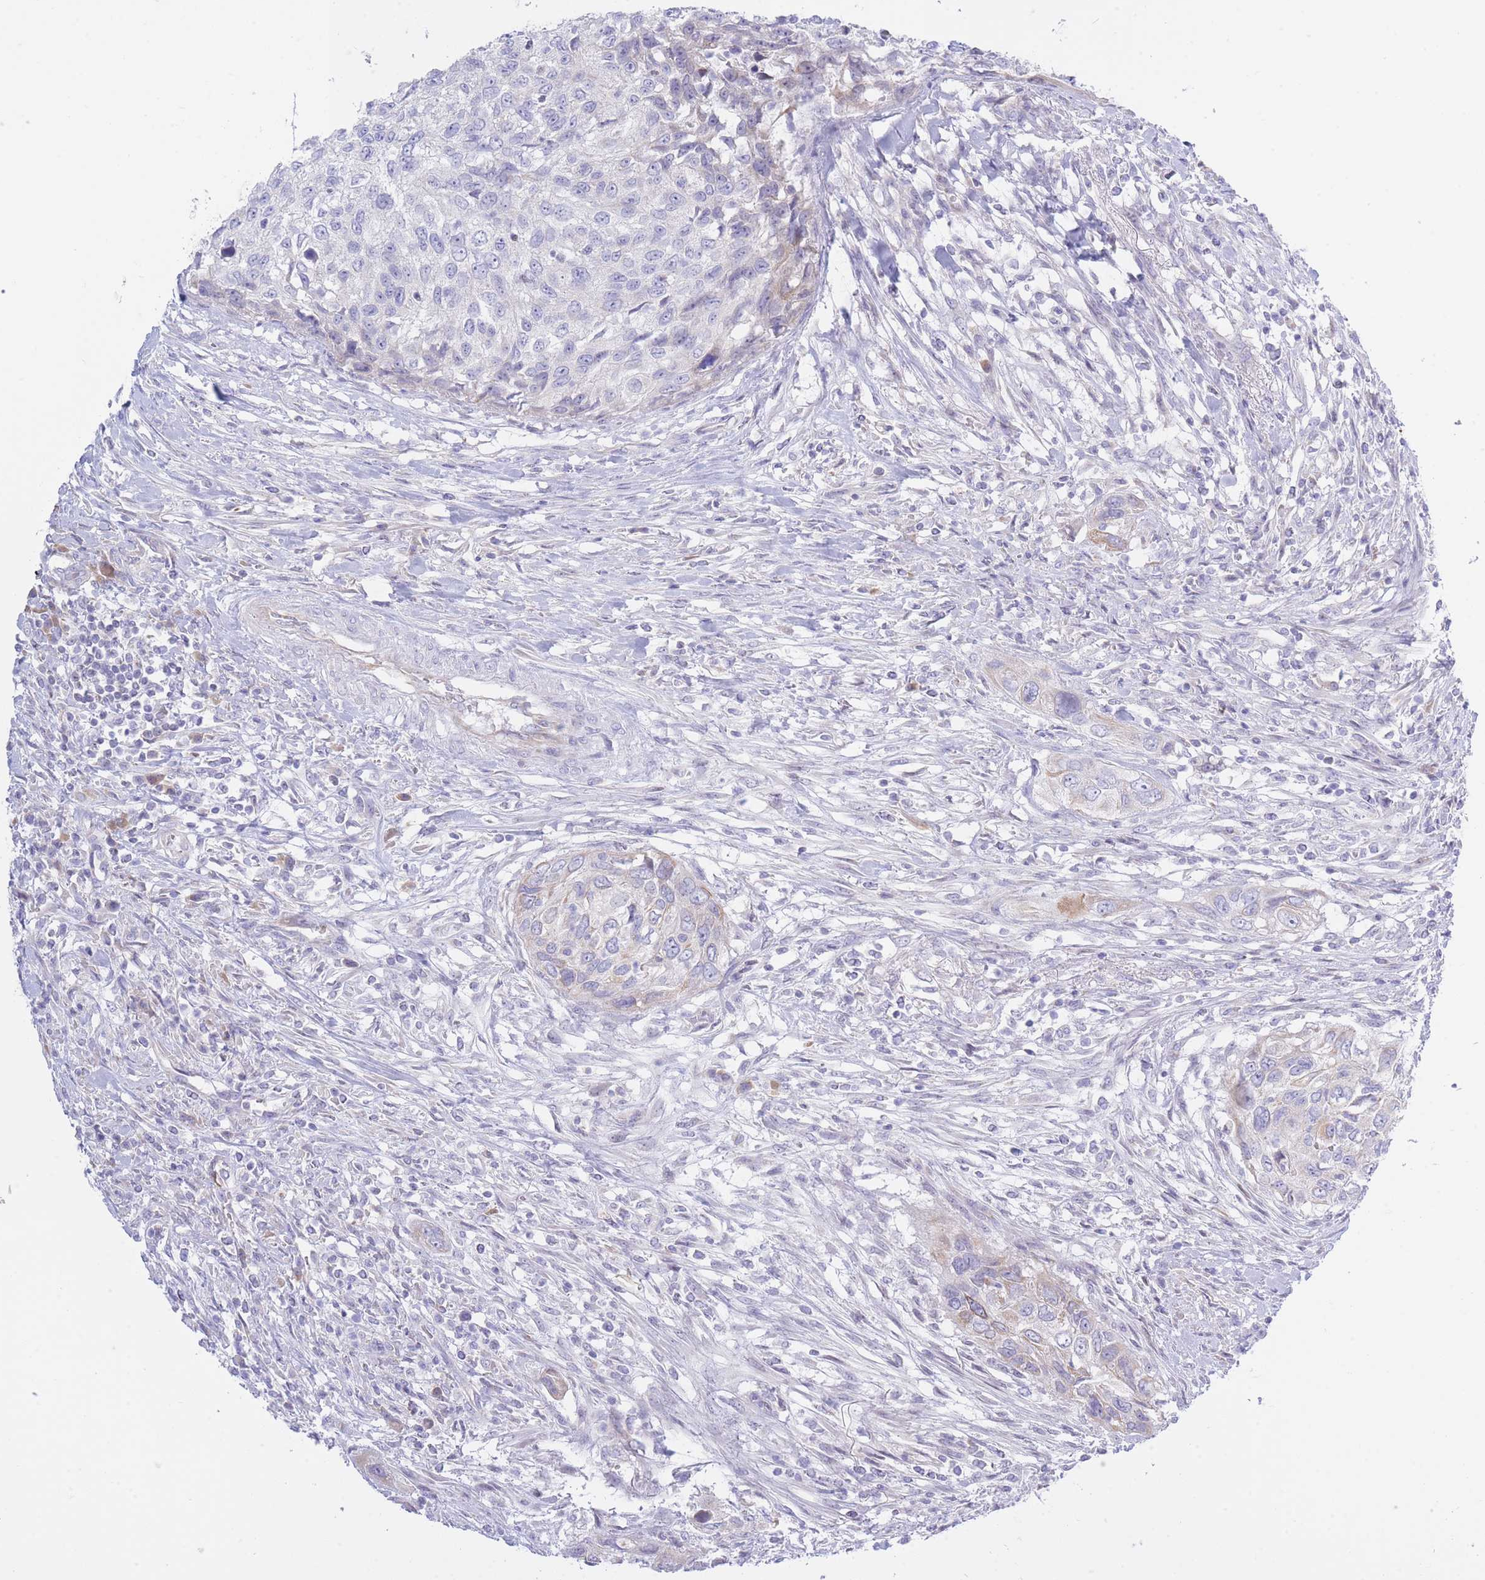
{"staining": {"intensity": "negative", "quantity": "none", "location": "none"}, "tissue": "urothelial cancer", "cell_type": "Tumor cells", "image_type": "cancer", "snomed": [{"axis": "morphology", "description": "Urothelial carcinoma, High grade"}, {"axis": "topography", "description": "Urinary bladder"}], "caption": "Immunohistochemistry (IHC) image of neoplastic tissue: urothelial cancer stained with DAB exhibits no significant protein expression in tumor cells.", "gene": "NANP", "patient": {"sex": "female", "age": 60}}